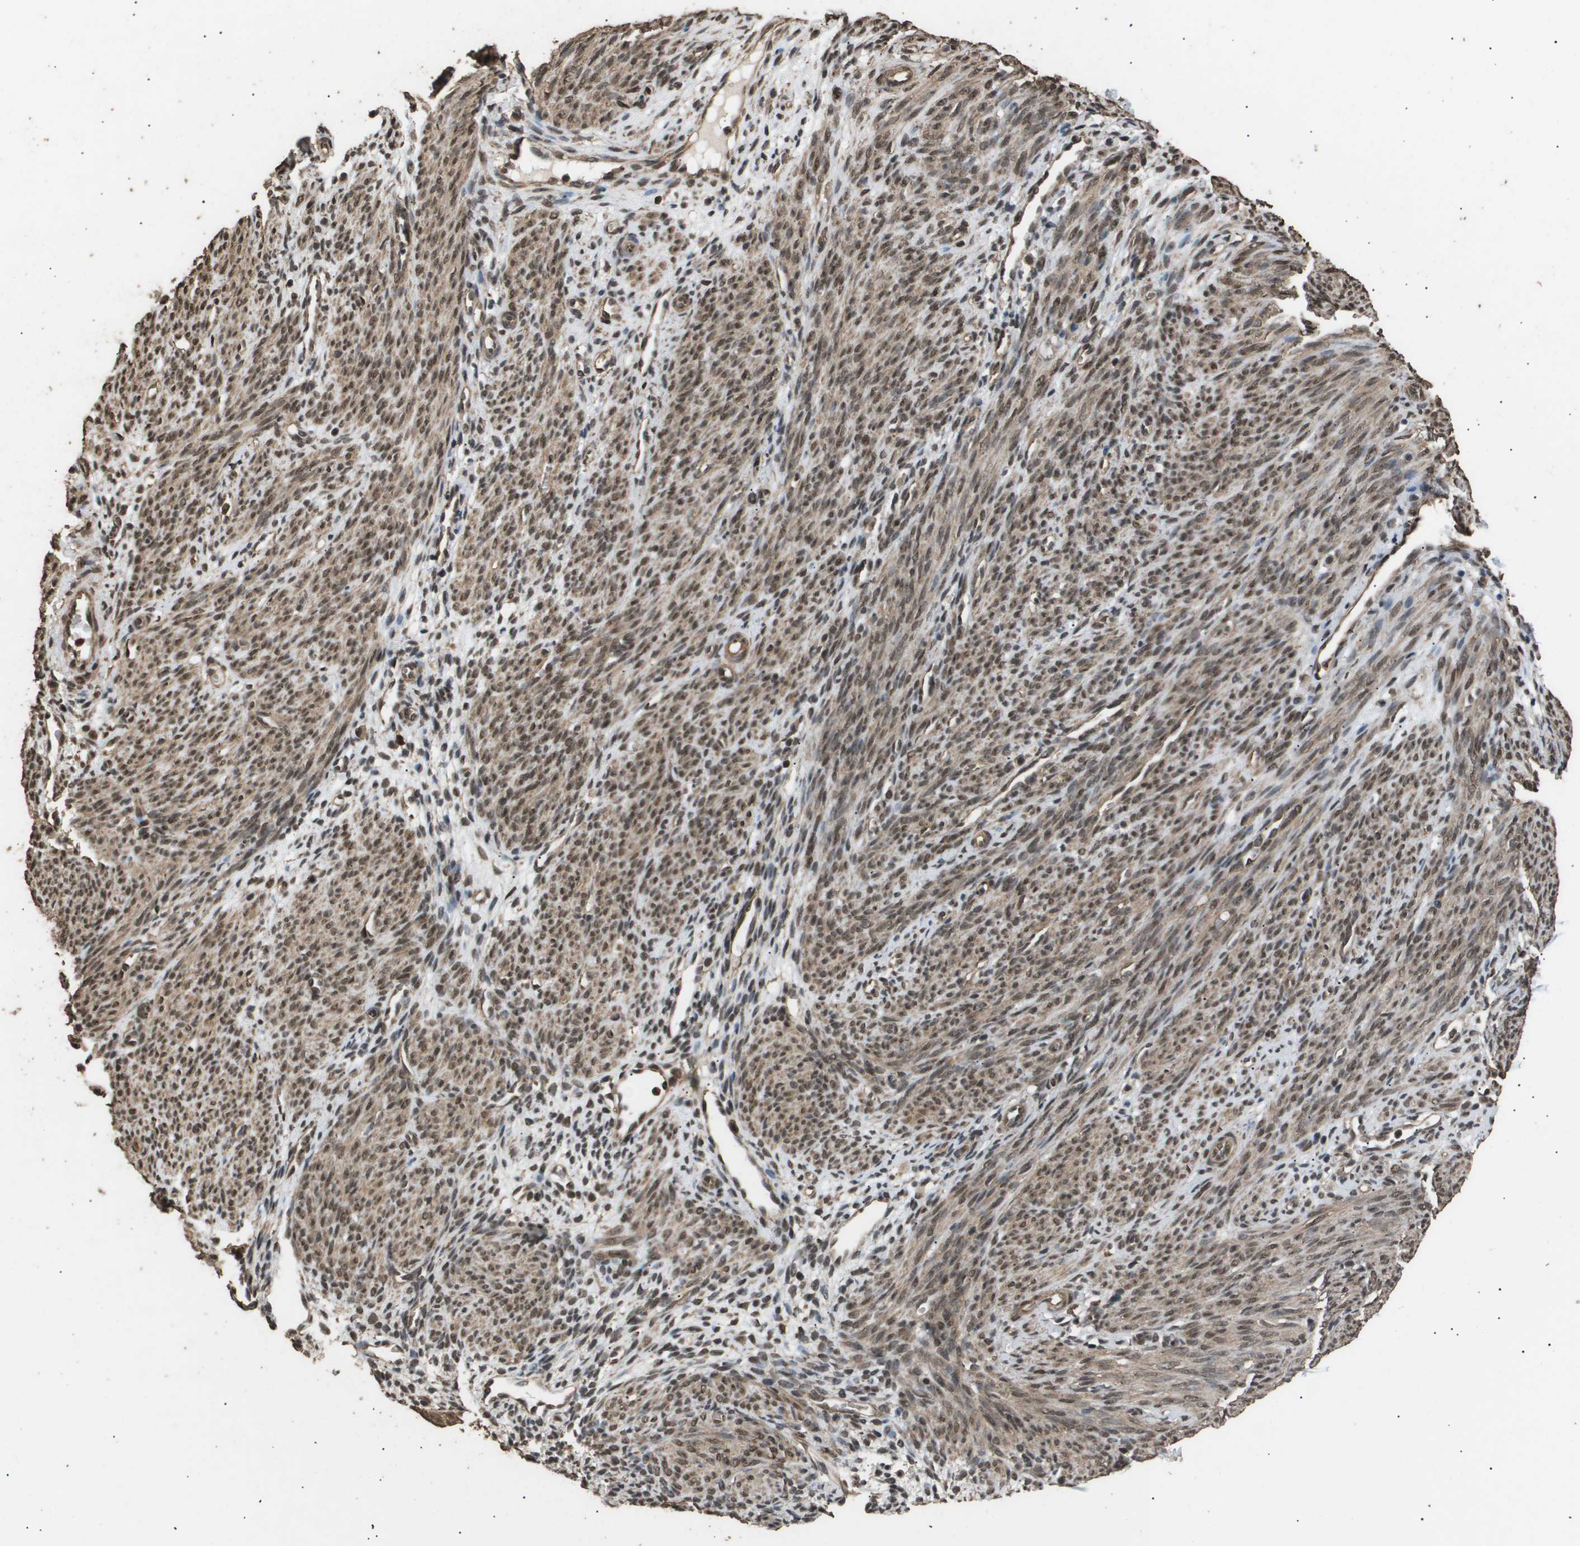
{"staining": {"intensity": "moderate", "quantity": "<25%", "location": "nuclear"}, "tissue": "endometrium", "cell_type": "Cells in endometrial stroma", "image_type": "normal", "snomed": [{"axis": "morphology", "description": "Normal tissue, NOS"}, {"axis": "morphology", "description": "Adenocarcinoma, NOS"}, {"axis": "topography", "description": "Endometrium"}, {"axis": "topography", "description": "Ovary"}], "caption": "A brown stain shows moderate nuclear positivity of a protein in cells in endometrial stroma of normal endometrium.", "gene": "ING1", "patient": {"sex": "female", "age": 68}}